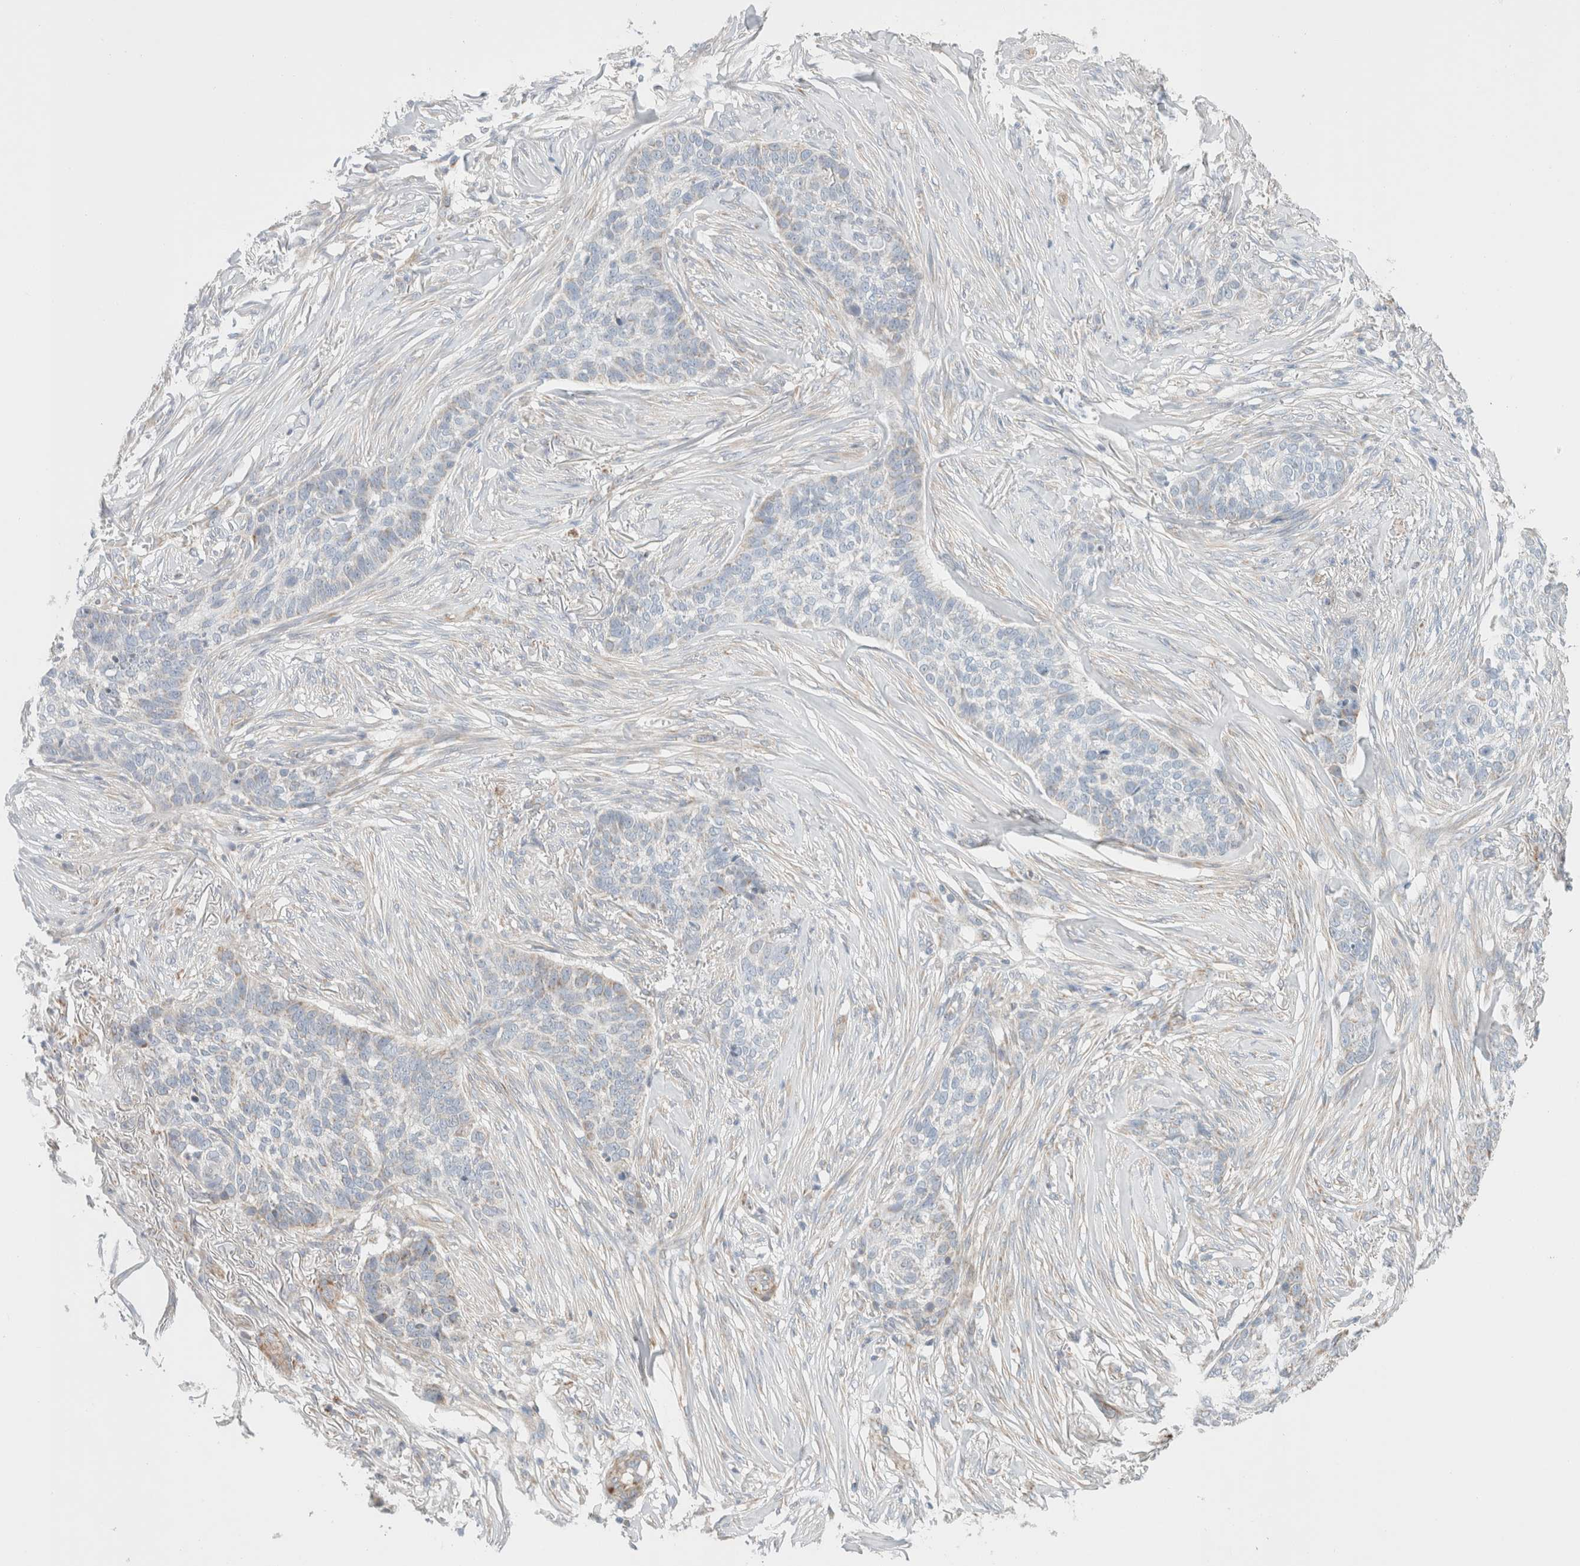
{"staining": {"intensity": "weak", "quantity": "<25%", "location": "cytoplasmic/membranous"}, "tissue": "skin cancer", "cell_type": "Tumor cells", "image_type": "cancer", "snomed": [{"axis": "morphology", "description": "Basal cell carcinoma"}, {"axis": "topography", "description": "Skin"}], "caption": "Skin cancer (basal cell carcinoma) was stained to show a protein in brown. There is no significant positivity in tumor cells. Nuclei are stained in blue.", "gene": "MRM3", "patient": {"sex": "male", "age": 85}}